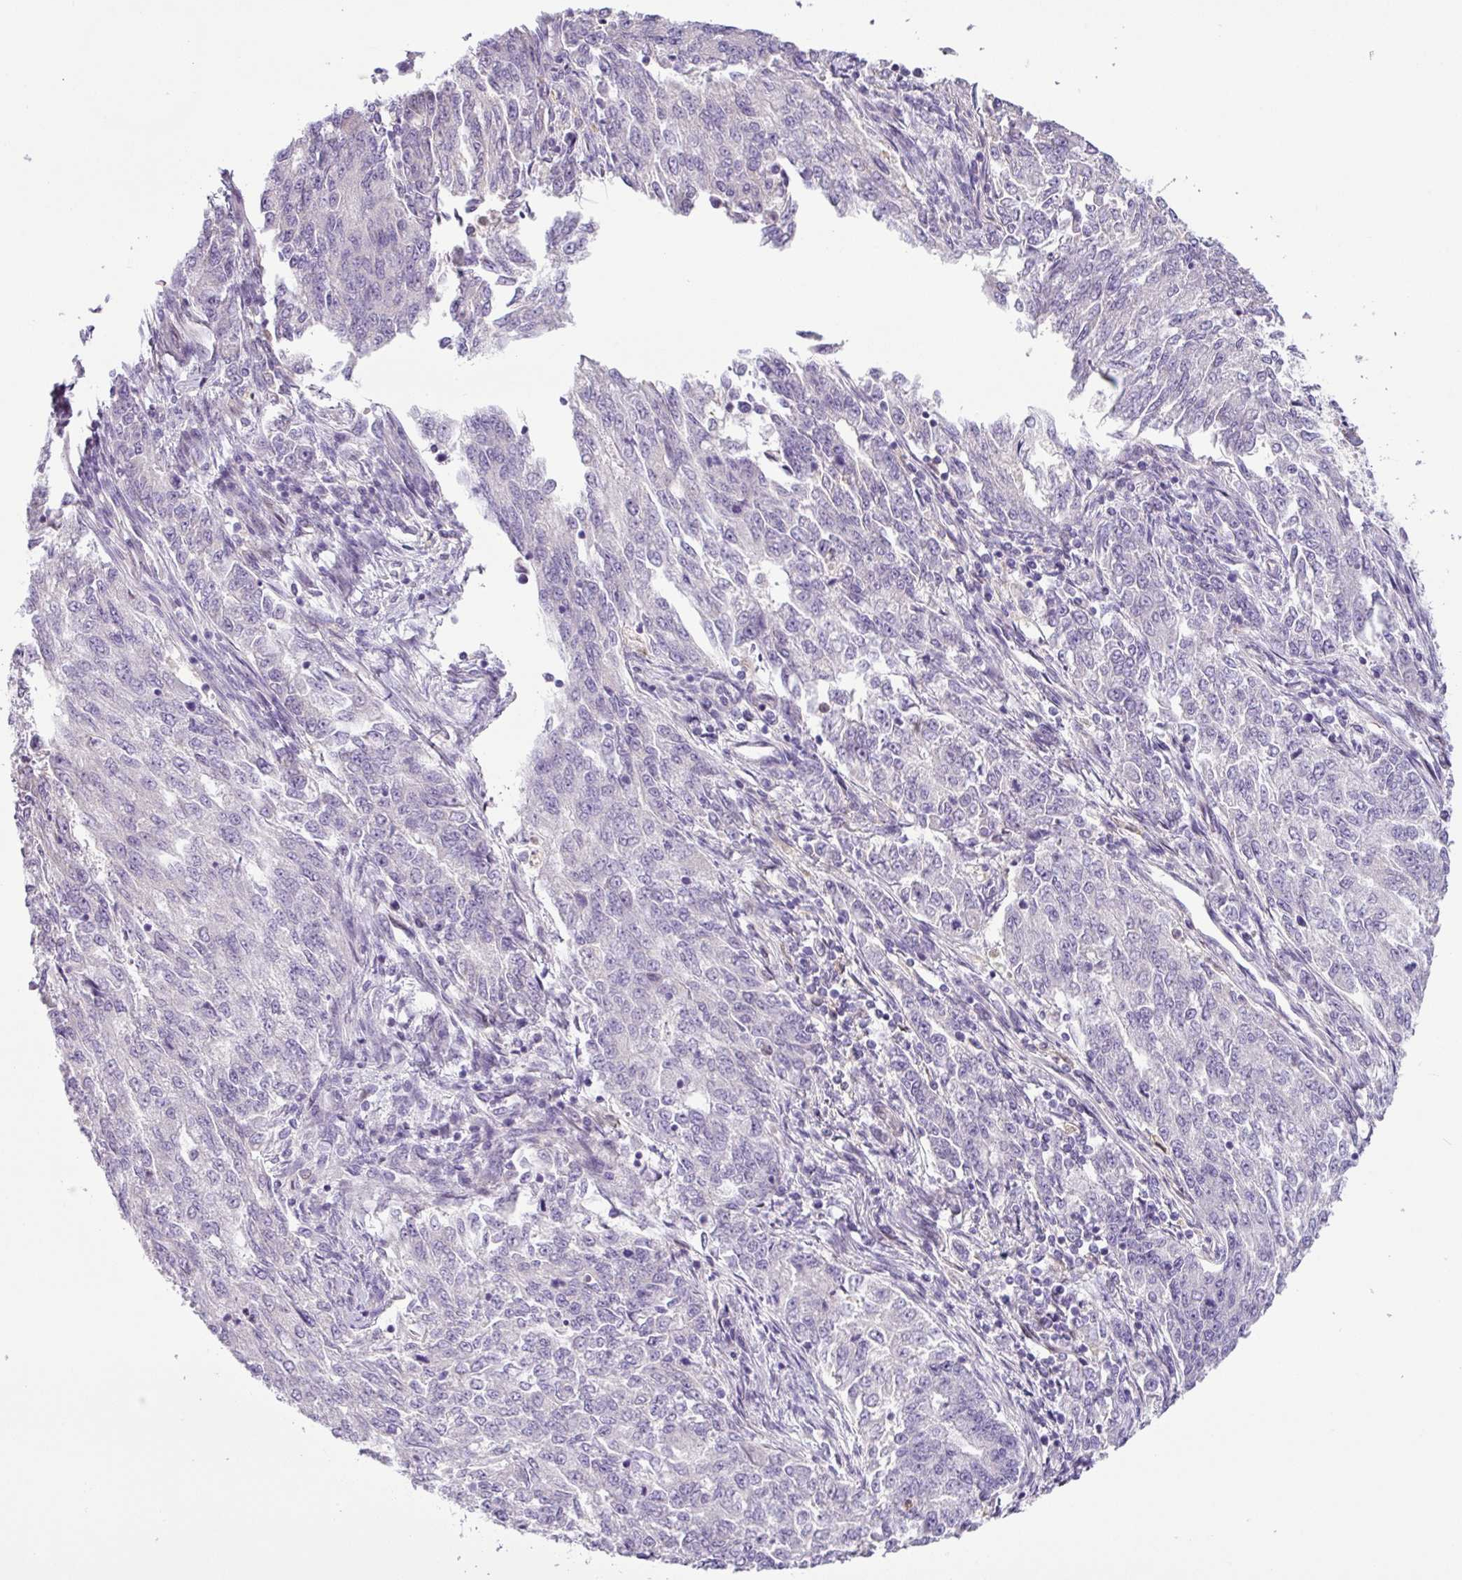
{"staining": {"intensity": "negative", "quantity": "none", "location": "none"}, "tissue": "endometrial cancer", "cell_type": "Tumor cells", "image_type": "cancer", "snomed": [{"axis": "morphology", "description": "Adenocarcinoma, NOS"}, {"axis": "topography", "description": "Endometrium"}], "caption": "Immunohistochemistry image of endometrial cancer (adenocarcinoma) stained for a protein (brown), which exhibits no expression in tumor cells. Nuclei are stained in blue.", "gene": "HMCN2", "patient": {"sex": "female", "age": 50}}